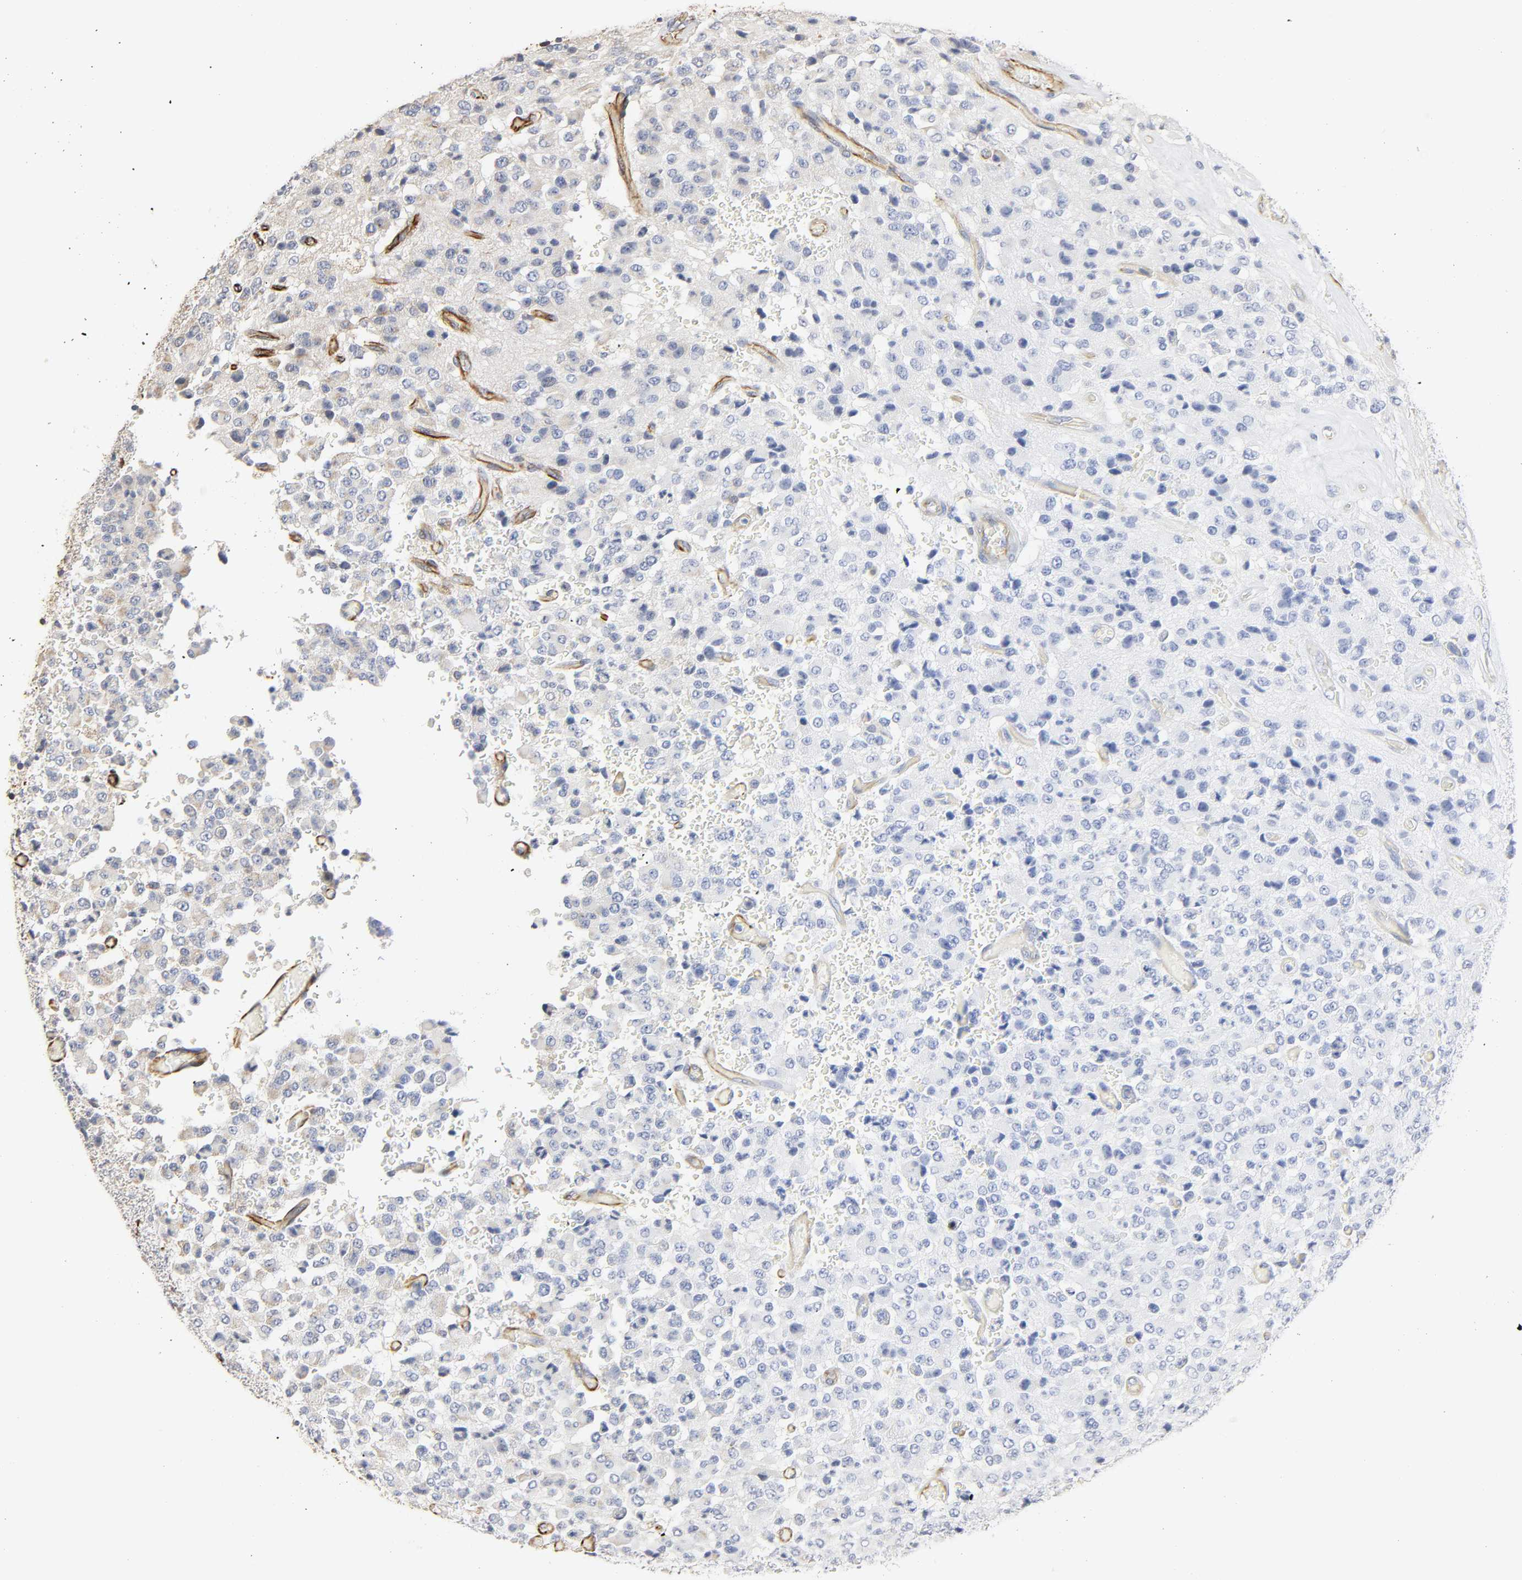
{"staining": {"intensity": "weak", "quantity": "<25%", "location": "cytoplasmic/membranous"}, "tissue": "glioma", "cell_type": "Tumor cells", "image_type": "cancer", "snomed": [{"axis": "morphology", "description": "Glioma, malignant, High grade"}, {"axis": "topography", "description": "pancreas cauda"}], "caption": "IHC of glioma demonstrates no positivity in tumor cells.", "gene": "FAM118A", "patient": {"sex": "male", "age": 60}}